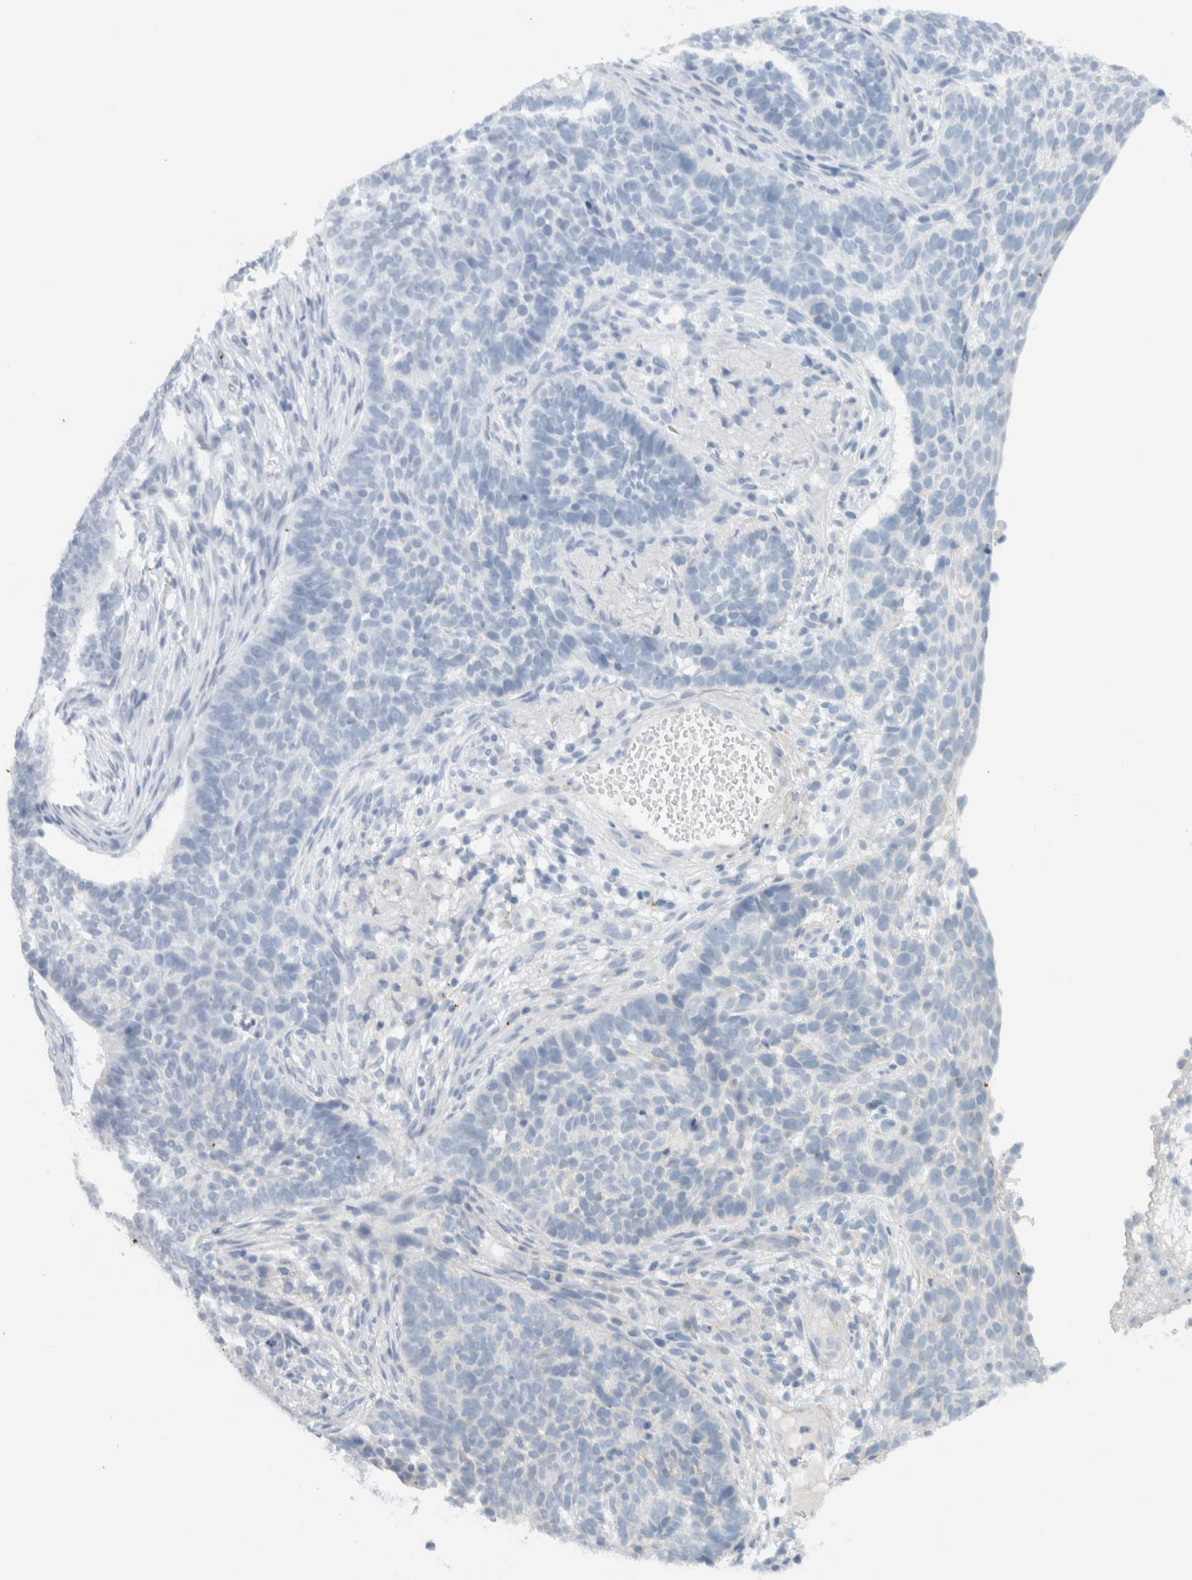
{"staining": {"intensity": "negative", "quantity": "none", "location": "none"}, "tissue": "skin cancer", "cell_type": "Tumor cells", "image_type": "cancer", "snomed": [{"axis": "morphology", "description": "Basal cell carcinoma"}, {"axis": "topography", "description": "Skin"}], "caption": "A high-resolution micrograph shows immunohistochemistry (IHC) staining of basal cell carcinoma (skin), which shows no significant expression in tumor cells.", "gene": "MPRIP", "patient": {"sex": "male", "age": 85}}